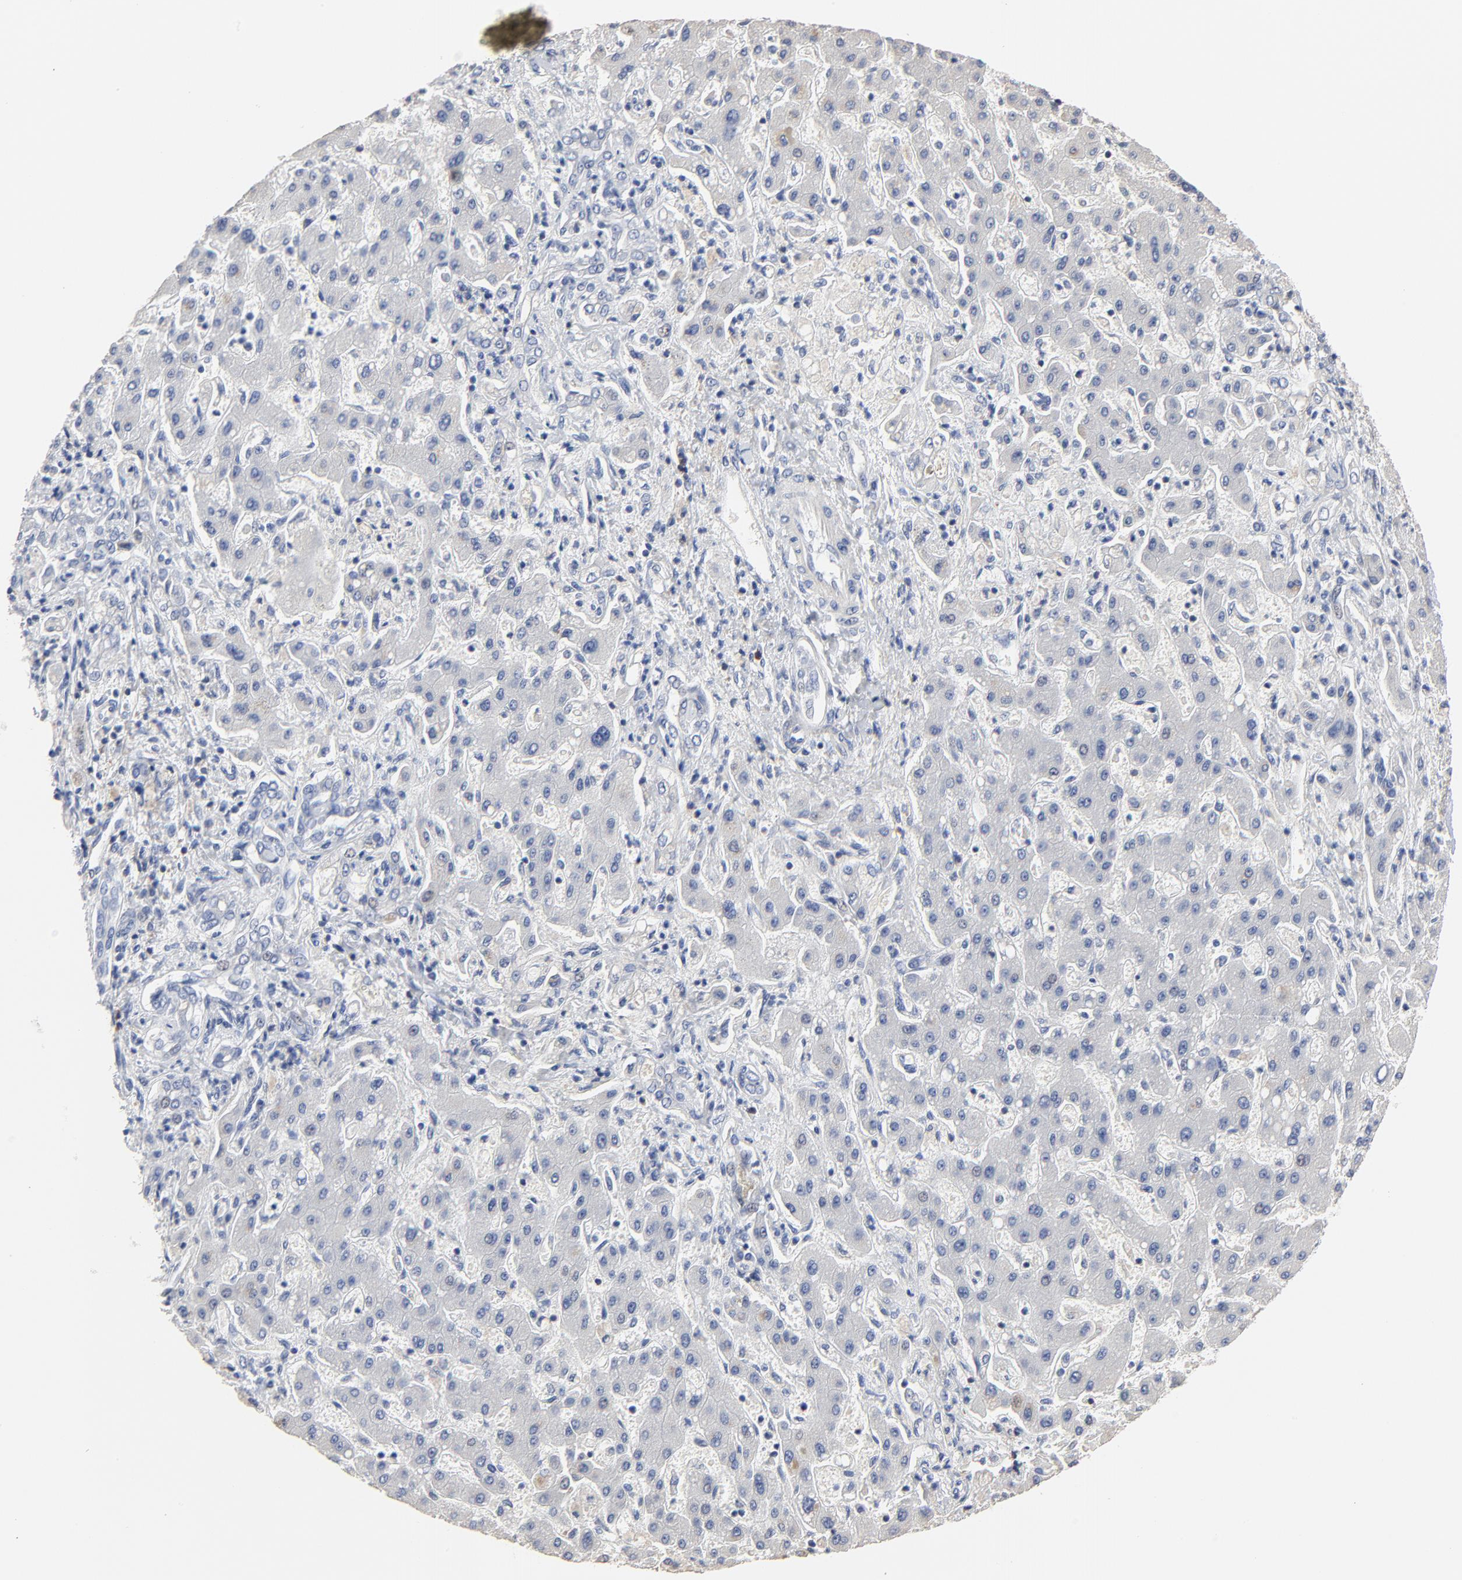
{"staining": {"intensity": "negative", "quantity": "none", "location": "none"}, "tissue": "liver cancer", "cell_type": "Tumor cells", "image_type": "cancer", "snomed": [{"axis": "morphology", "description": "Cholangiocarcinoma"}, {"axis": "topography", "description": "Liver"}], "caption": "Liver cholangiocarcinoma was stained to show a protein in brown. There is no significant expression in tumor cells.", "gene": "SKAP1", "patient": {"sex": "male", "age": 50}}